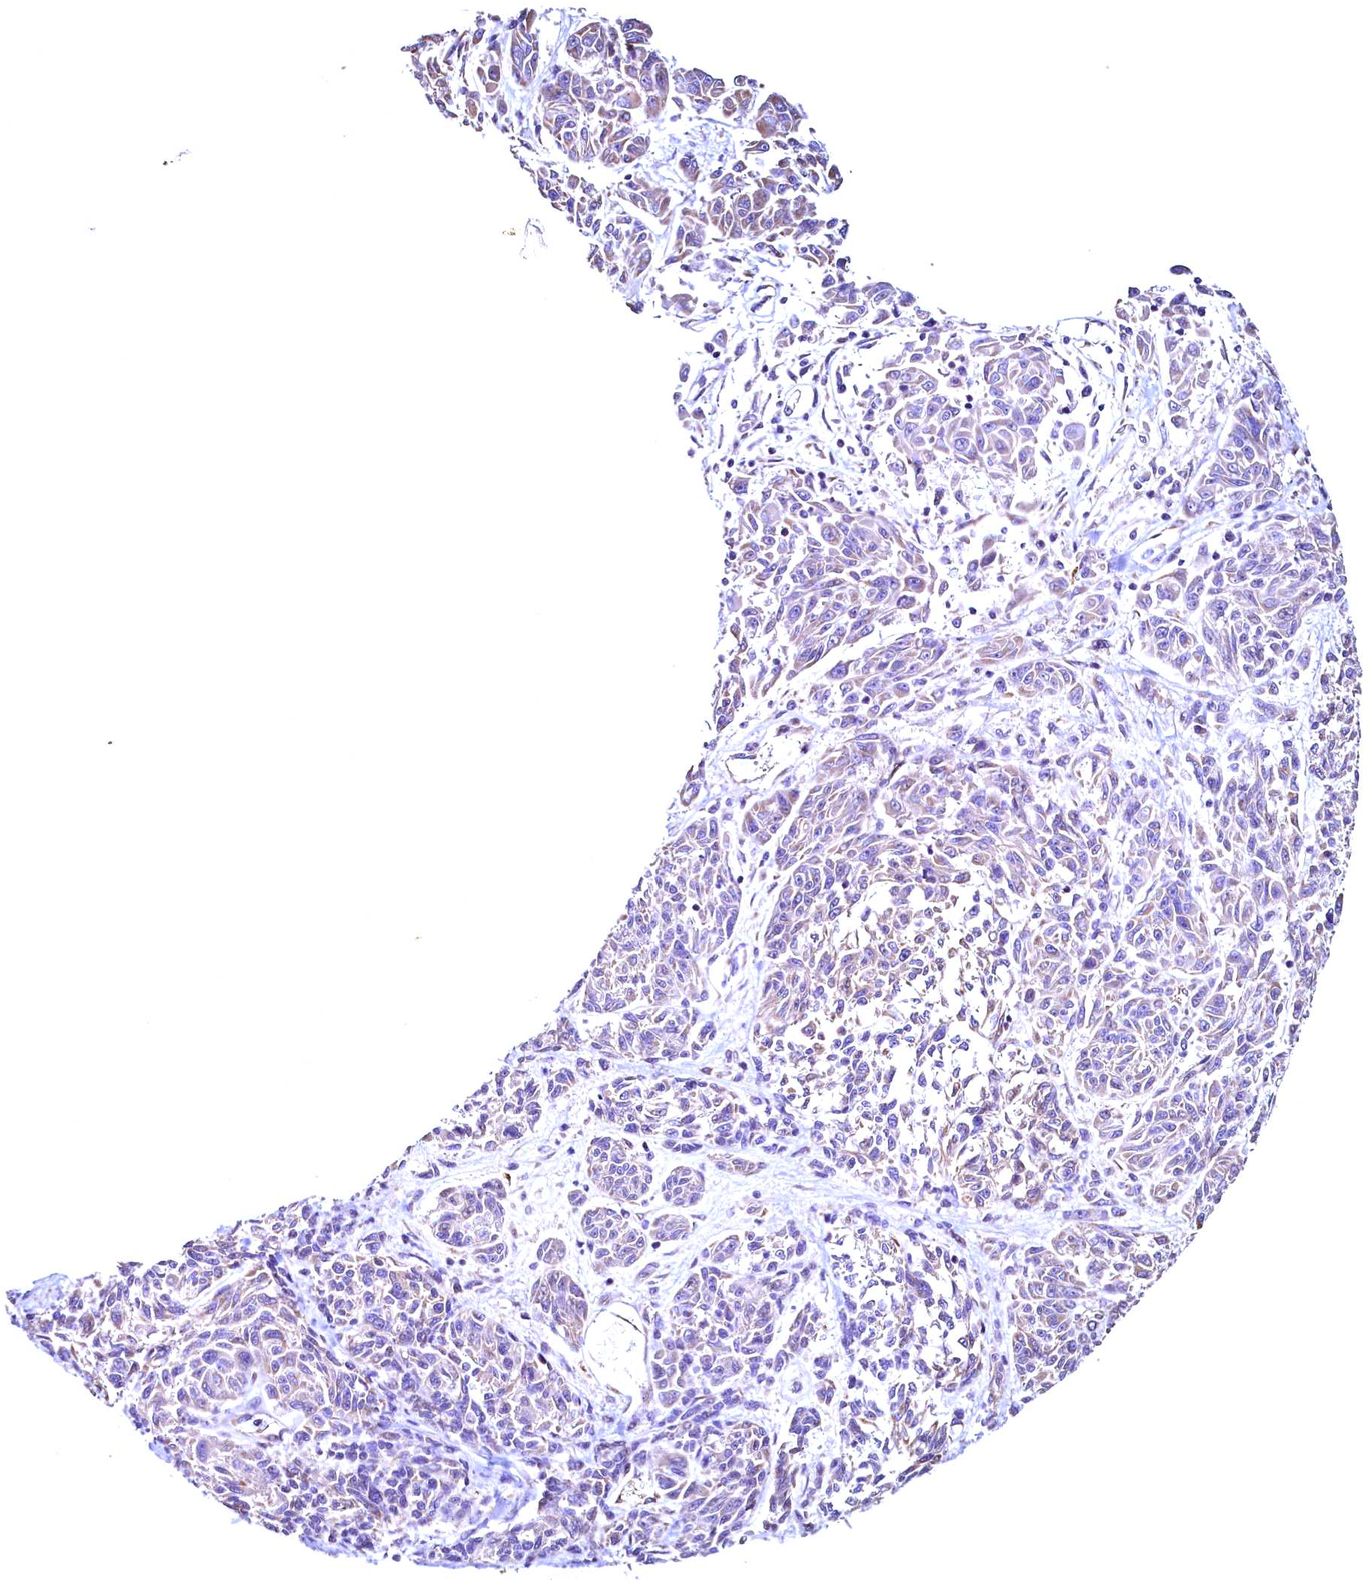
{"staining": {"intensity": "weak", "quantity": "<25%", "location": "cytoplasmic/membranous"}, "tissue": "melanoma", "cell_type": "Tumor cells", "image_type": "cancer", "snomed": [{"axis": "morphology", "description": "Malignant melanoma, NOS"}, {"axis": "topography", "description": "Skin"}], "caption": "Tumor cells are negative for brown protein staining in malignant melanoma.", "gene": "RBFA", "patient": {"sex": "male", "age": 53}}